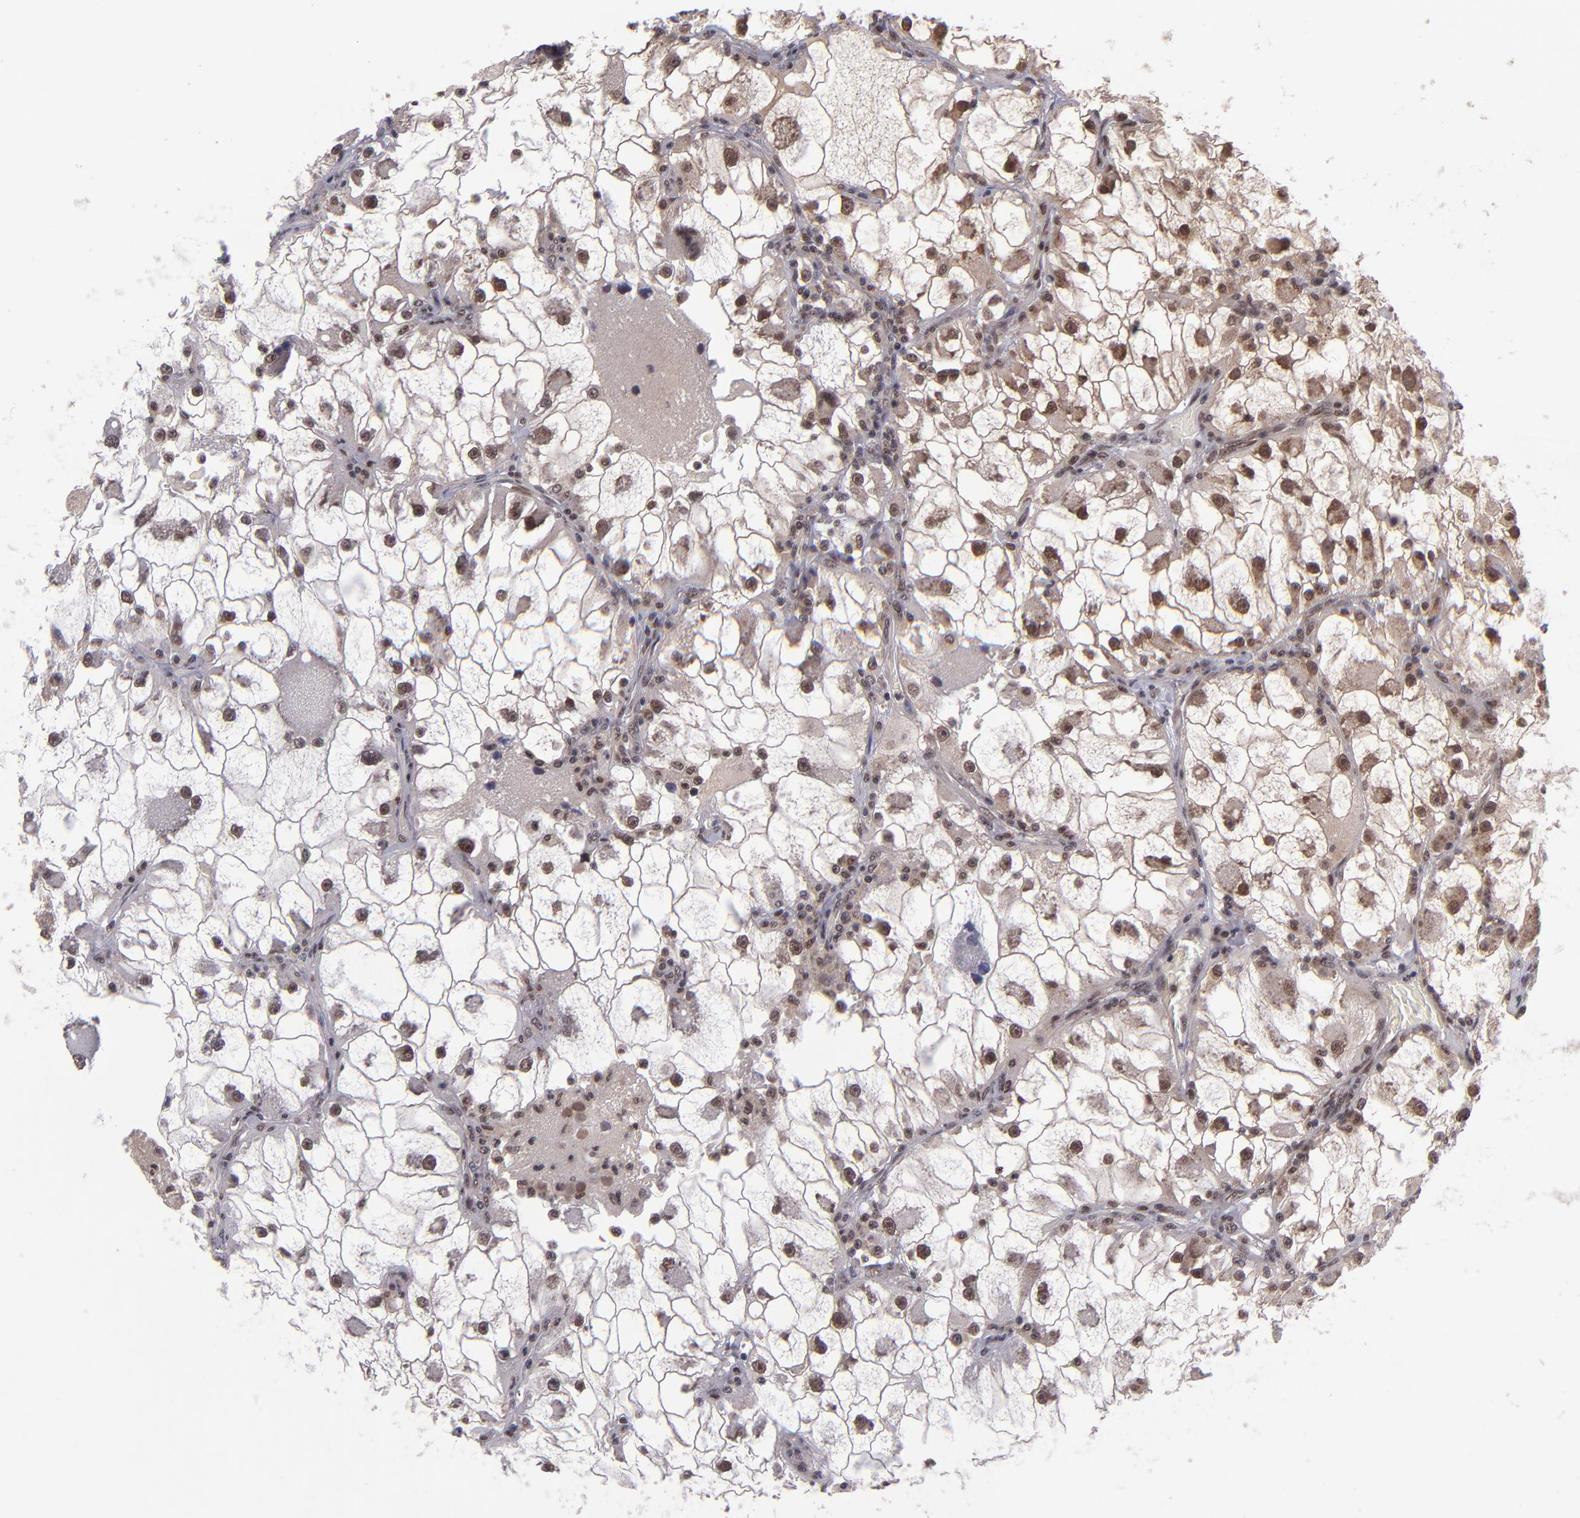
{"staining": {"intensity": "moderate", "quantity": ">75%", "location": "cytoplasmic/membranous,nuclear"}, "tissue": "renal cancer", "cell_type": "Tumor cells", "image_type": "cancer", "snomed": [{"axis": "morphology", "description": "Adenocarcinoma, NOS"}, {"axis": "topography", "description": "Kidney"}], "caption": "Human renal cancer stained with a protein marker demonstrates moderate staining in tumor cells.", "gene": "EP300", "patient": {"sex": "female", "age": 73}}